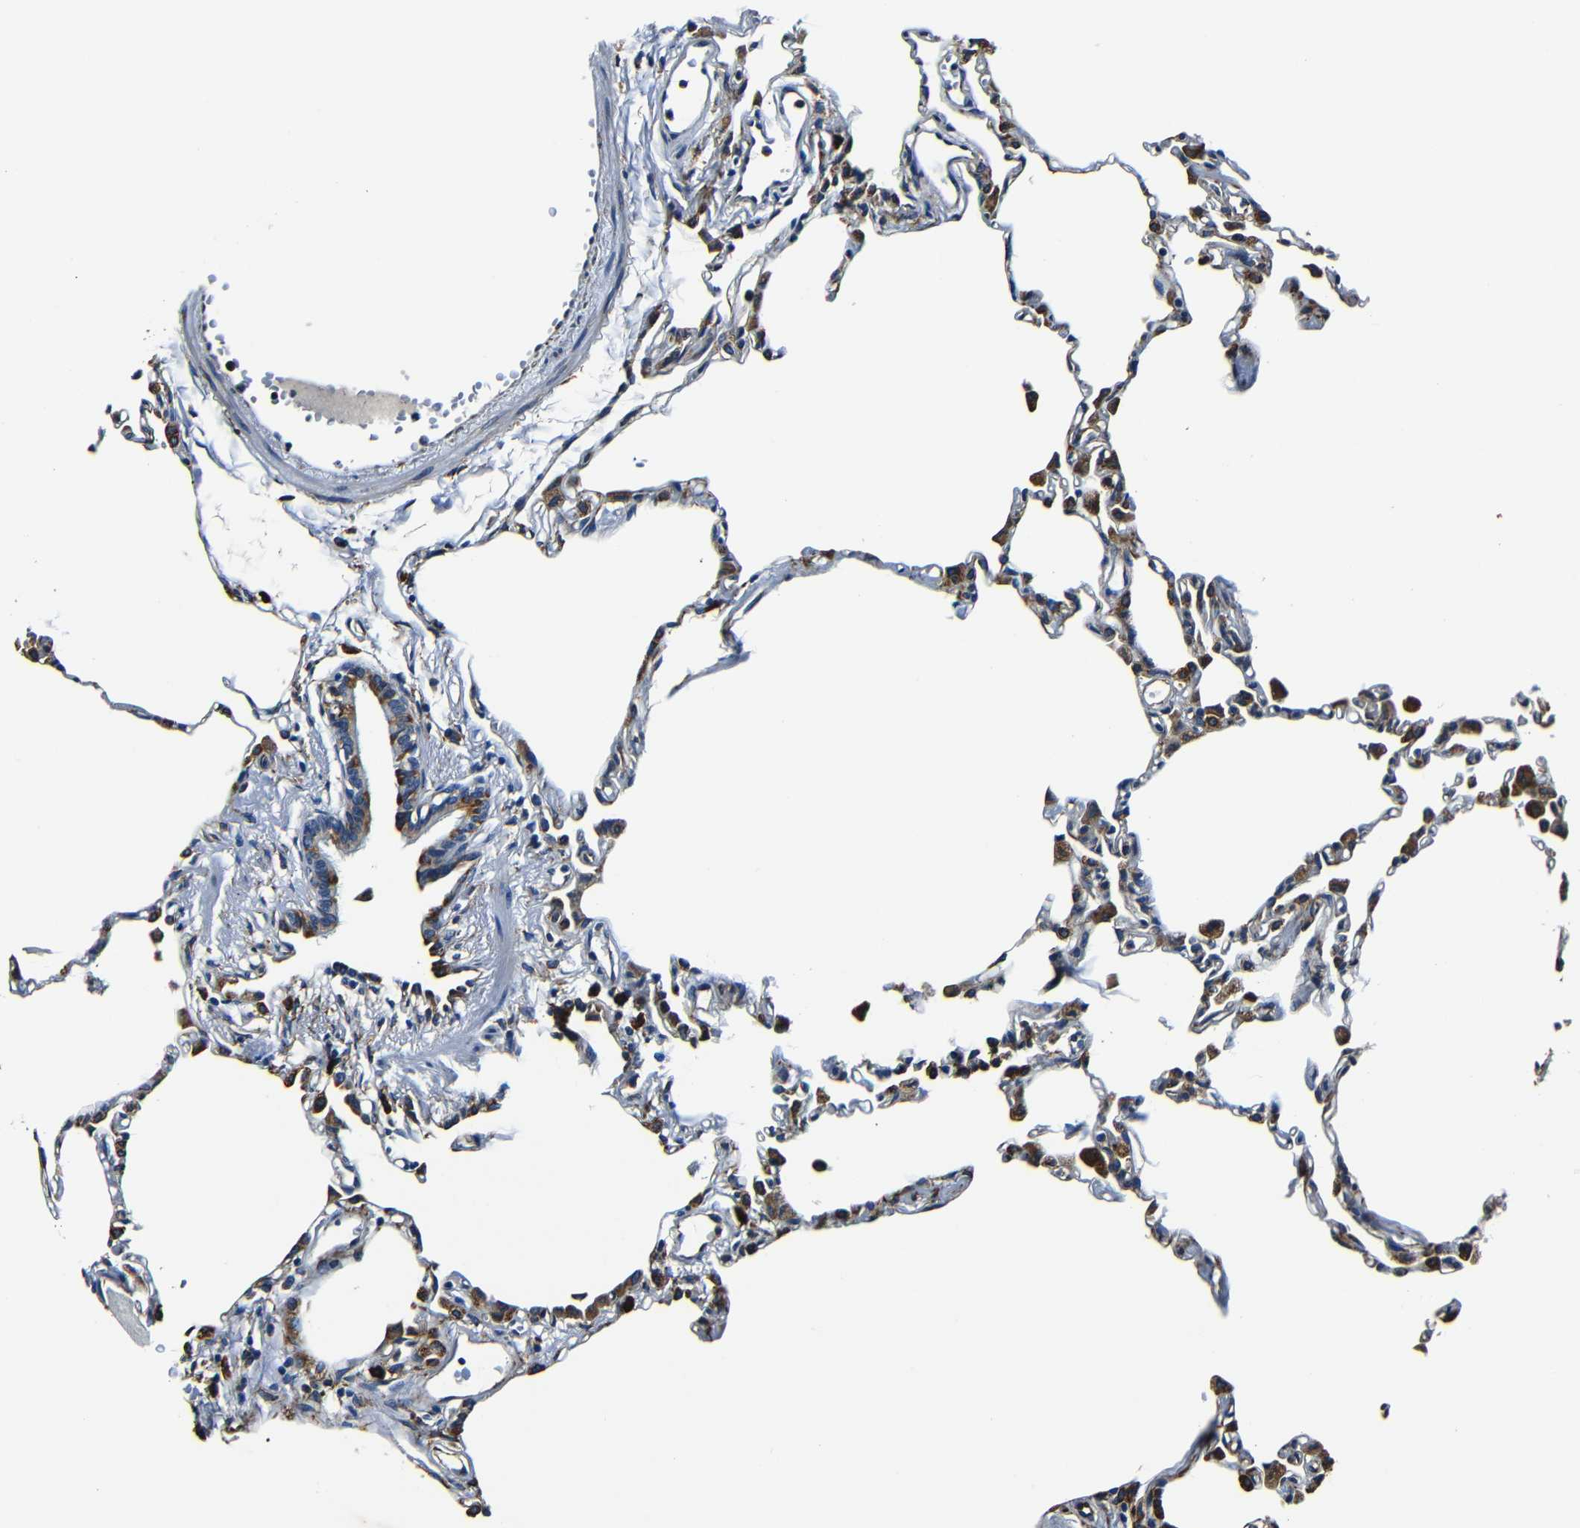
{"staining": {"intensity": "weak", "quantity": "<25%", "location": "cytoplasmic/membranous"}, "tissue": "lung", "cell_type": "Alveolar cells", "image_type": "normal", "snomed": [{"axis": "morphology", "description": "Normal tissue, NOS"}, {"axis": "topography", "description": "Lung"}], "caption": "DAB immunohistochemical staining of normal lung displays no significant expression in alveolar cells.", "gene": "RRBP1", "patient": {"sex": "female", "age": 49}}